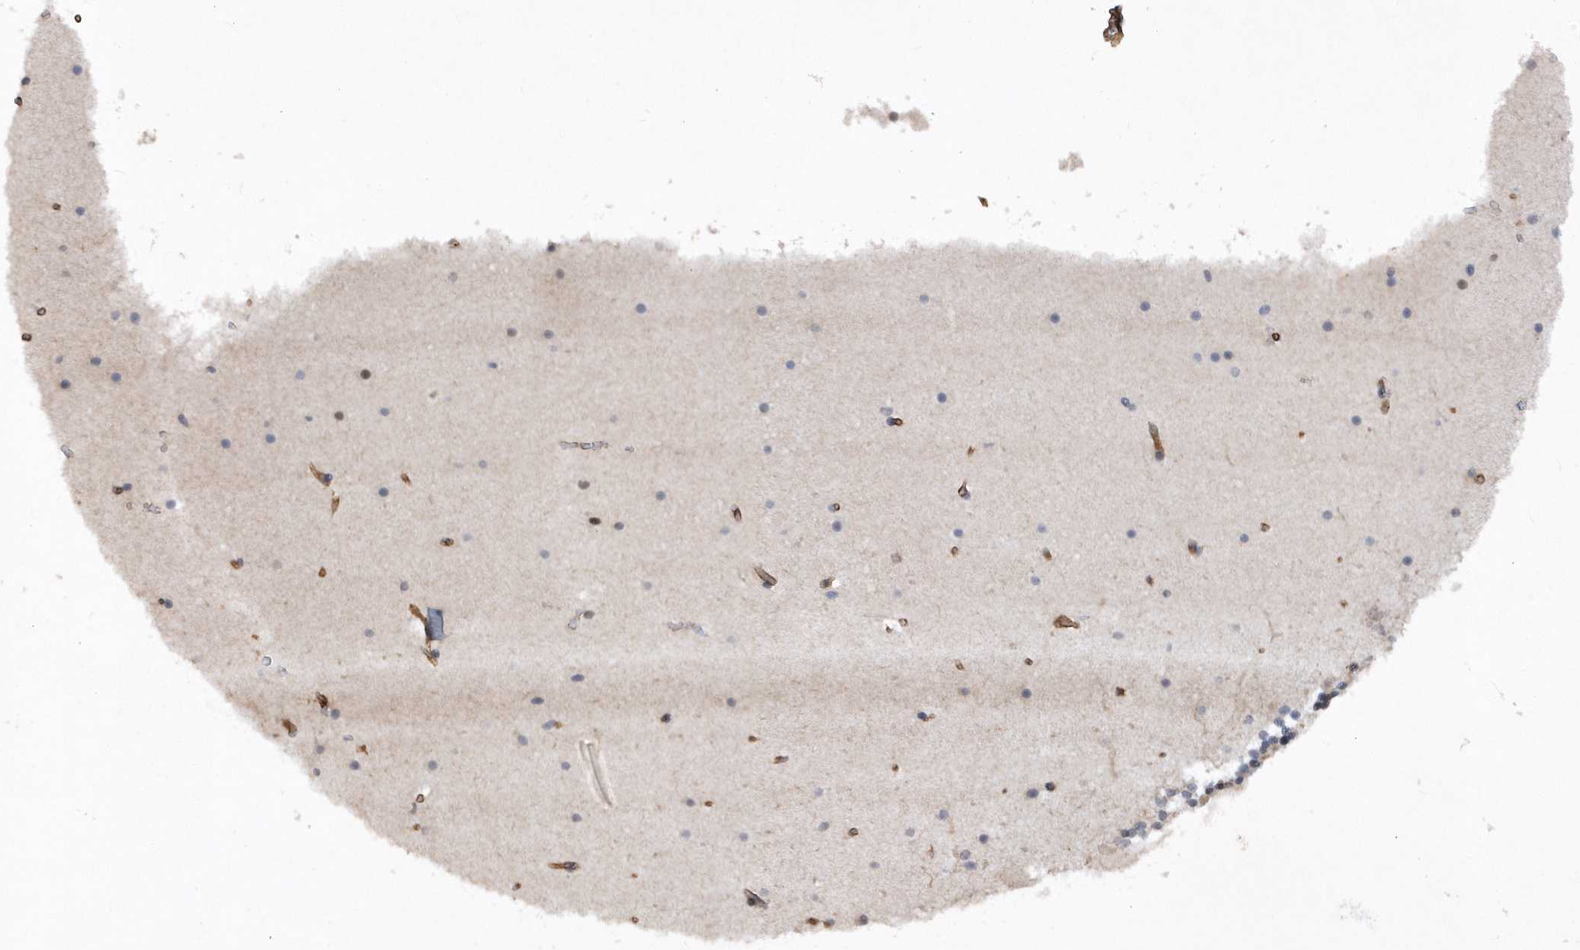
{"staining": {"intensity": "moderate", "quantity": "25%-75%", "location": "cytoplasmic/membranous"}, "tissue": "cerebellum", "cell_type": "Cells in granular layer", "image_type": "normal", "snomed": [{"axis": "morphology", "description": "Normal tissue, NOS"}, {"axis": "topography", "description": "Cerebellum"}], "caption": "Immunohistochemical staining of benign cerebellum exhibits 25%-75% levels of moderate cytoplasmic/membranous protein positivity in about 25%-75% of cells in granular layer. (Stains: DAB in brown, nuclei in blue, Microscopy: brightfield microscopy at high magnification).", "gene": "RAI14", "patient": {"sex": "male", "age": 57}}